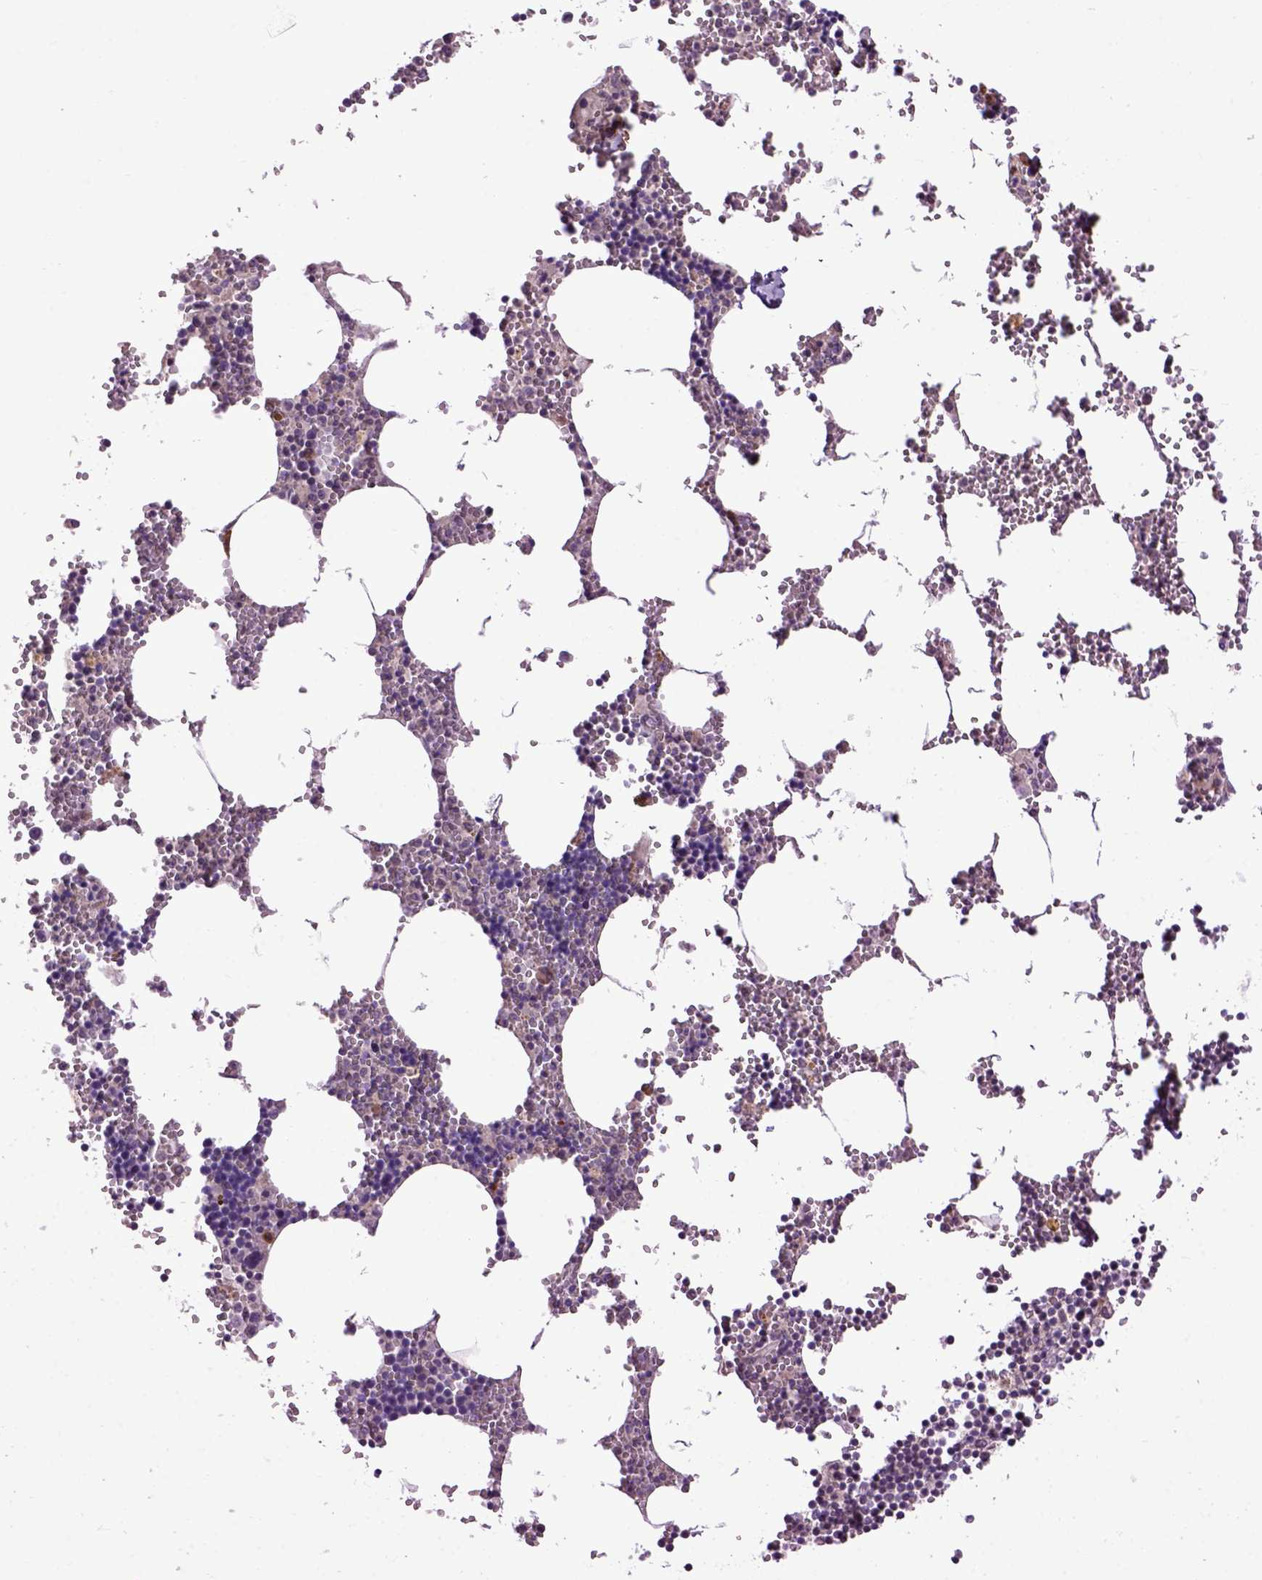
{"staining": {"intensity": "negative", "quantity": "none", "location": "none"}, "tissue": "bone marrow", "cell_type": "Hematopoietic cells", "image_type": "normal", "snomed": [{"axis": "morphology", "description": "Normal tissue, NOS"}, {"axis": "topography", "description": "Bone marrow"}], "caption": "Human bone marrow stained for a protein using IHC exhibits no expression in hematopoietic cells.", "gene": "EMILIN3", "patient": {"sex": "male", "age": 54}}